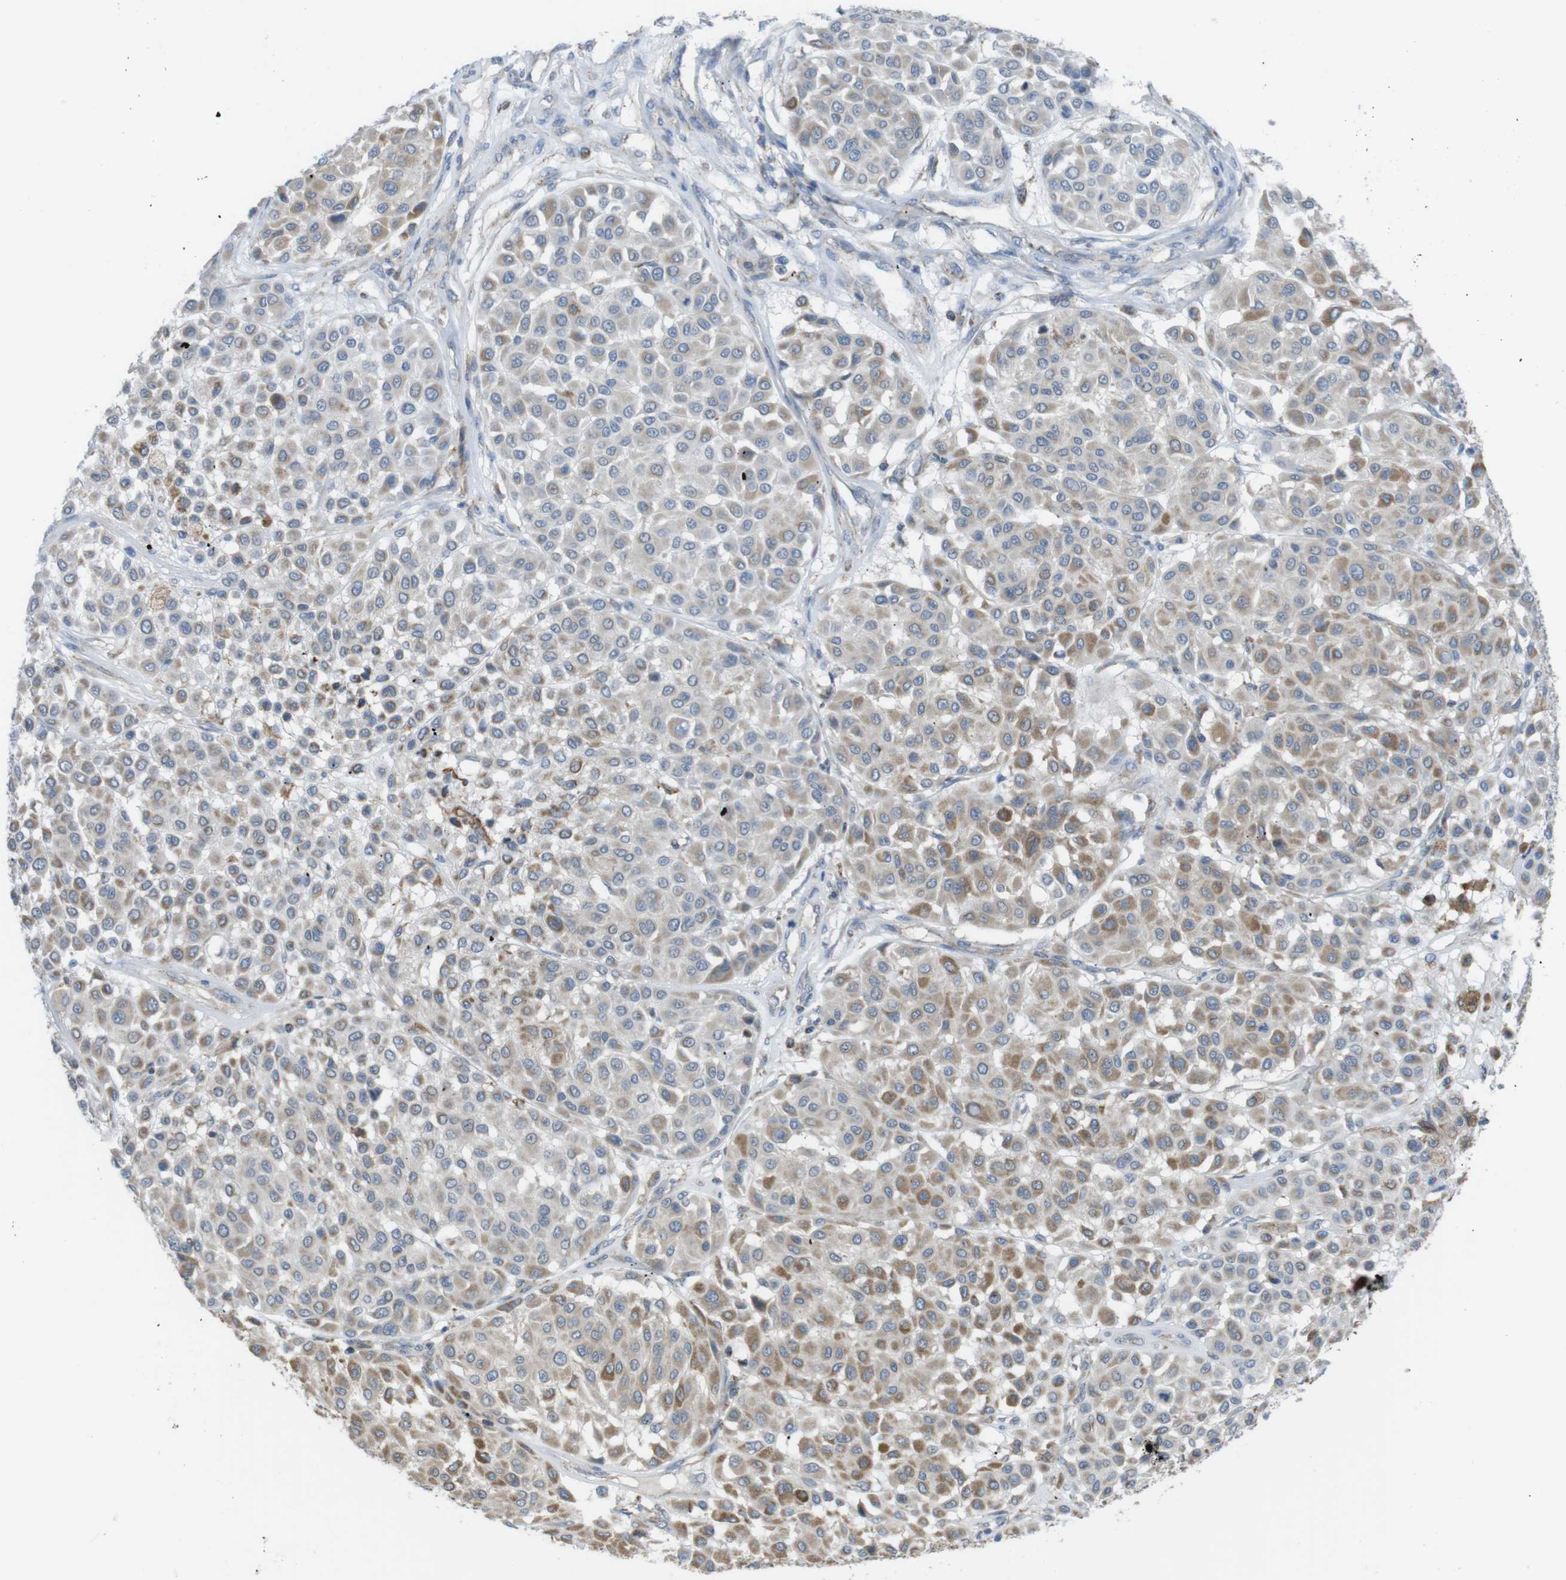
{"staining": {"intensity": "moderate", "quantity": "25%-75%", "location": "cytoplasmic/membranous"}, "tissue": "melanoma", "cell_type": "Tumor cells", "image_type": "cancer", "snomed": [{"axis": "morphology", "description": "Malignant melanoma, Metastatic site"}, {"axis": "topography", "description": "Soft tissue"}], "caption": "Human malignant melanoma (metastatic site) stained with a brown dye displays moderate cytoplasmic/membranous positive expression in approximately 25%-75% of tumor cells.", "gene": "GRIK2", "patient": {"sex": "male", "age": 41}}